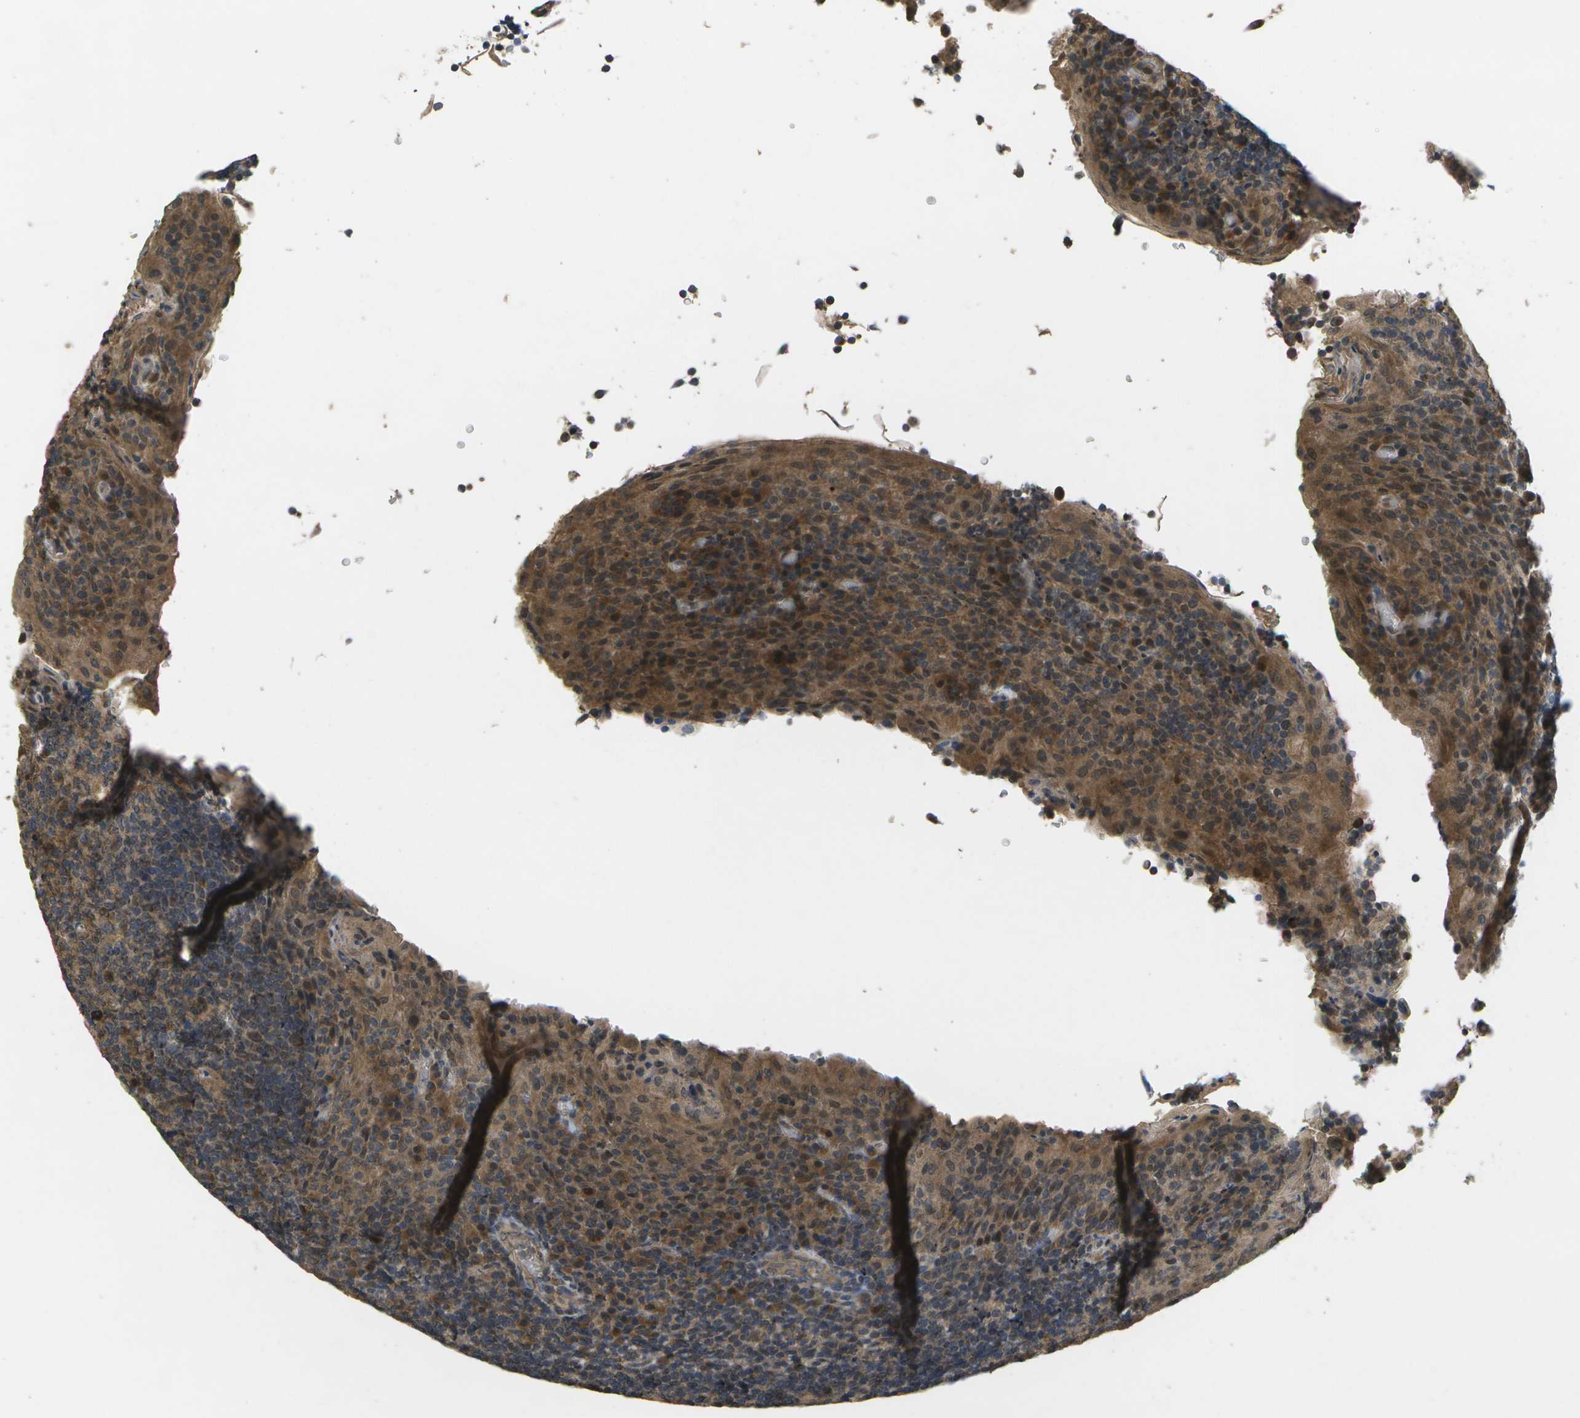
{"staining": {"intensity": "moderate", "quantity": ">75%", "location": "cytoplasmic/membranous"}, "tissue": "tonsil", "cell_type": "Germinal center cells", "image_type": "normal", "snomed": [{"axis": "morphology", "description": "Normal tissue, NOS"}, {"axis": "topography", "description": "Tonsil"}], "caption": "Protein analysis of benign tonsil exhibits moderate cytoplasmic/membranous staining in about >75% of germinal center cells.", "gene": "ALAS1", "patient": {"sex": "male", "age": 17}}